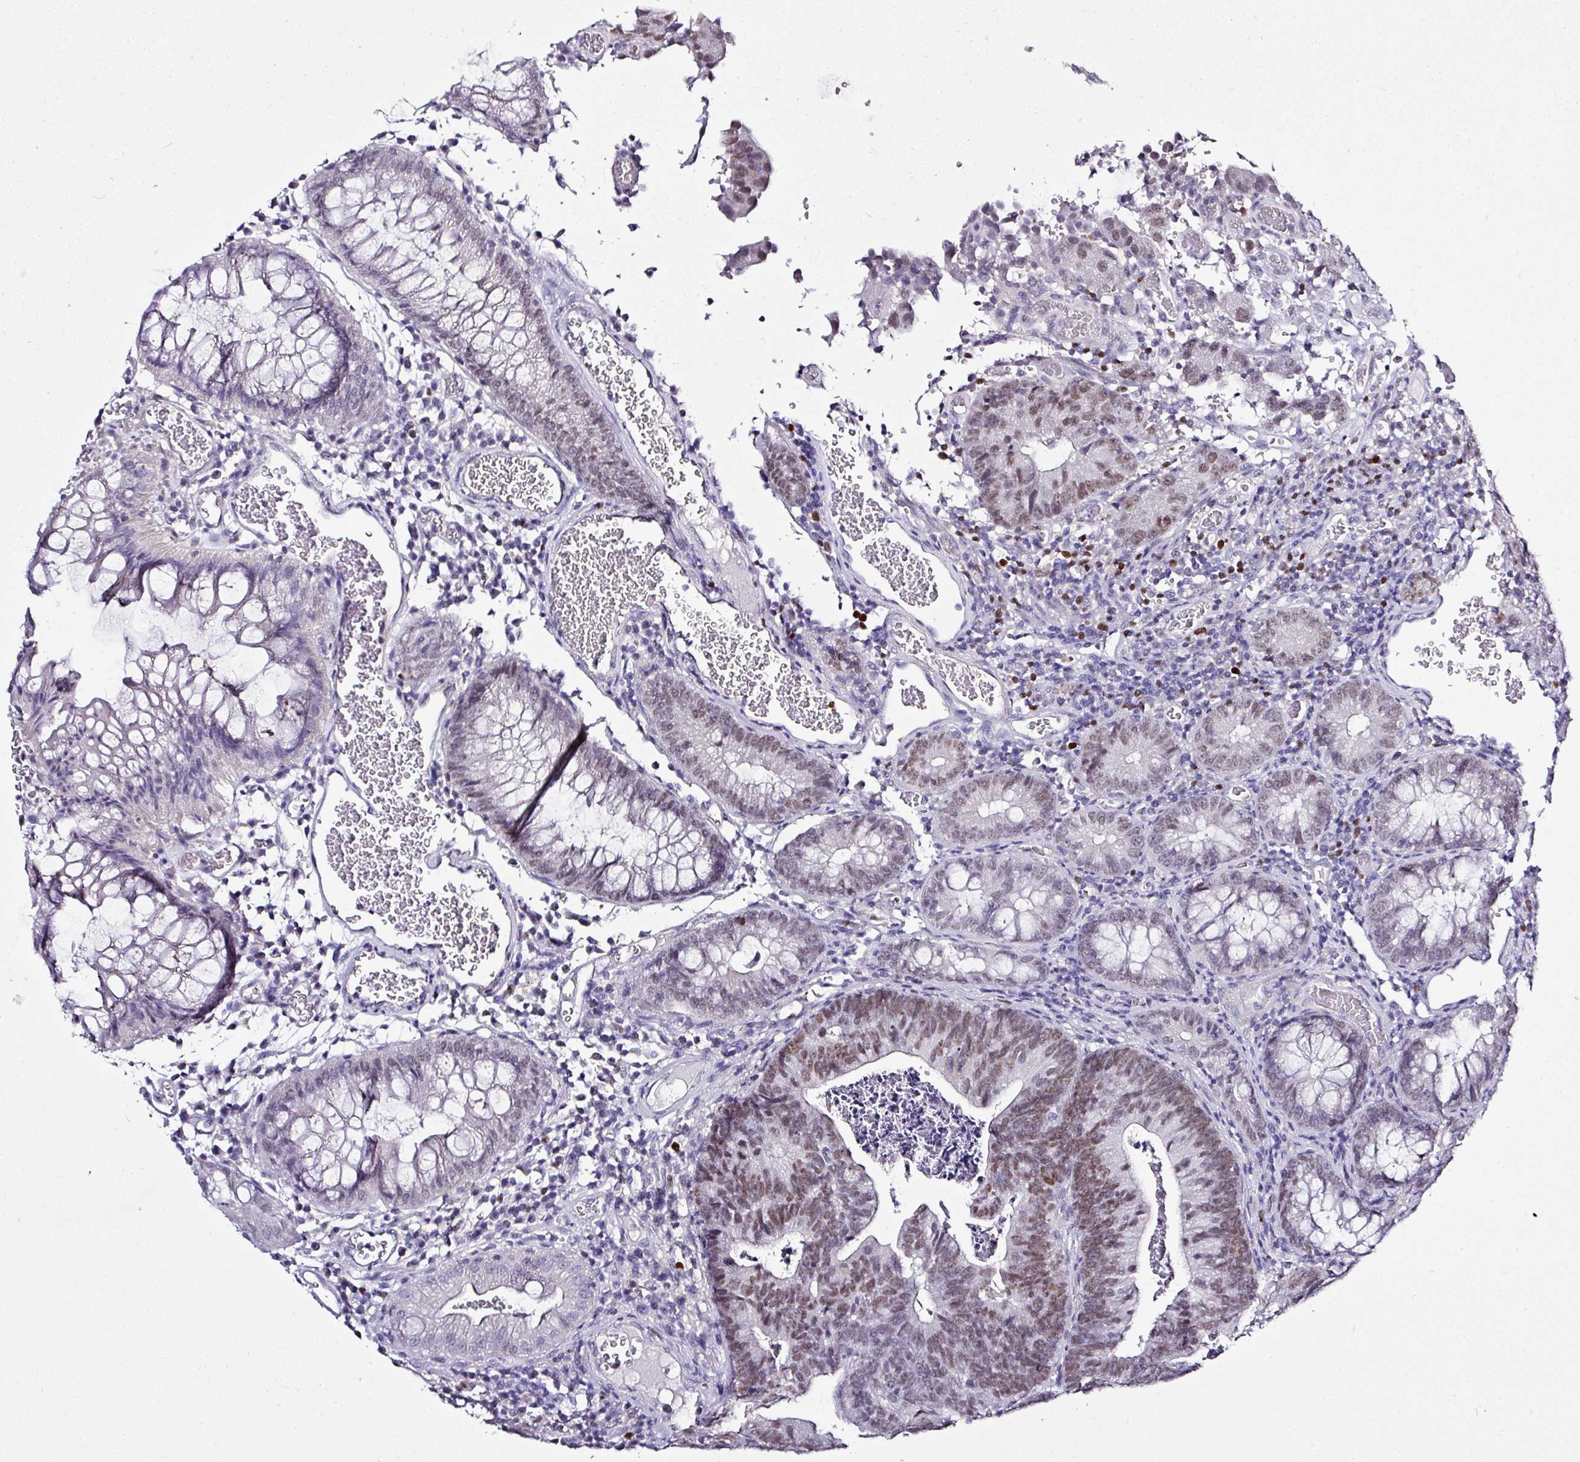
{"staining": {"intensity": "moderate", "quantity": "25%-75%", "location": "nuclear"}, "tissue": "colorectal cancer", "cell_type": "Tumor cells", "image_type": "cancer", "snomed": [{"axis": "morphology", "description": "Adenocarcinoma, NOS"}, {"axis": "topography", "description": "Colon"}], "caption": "Human colorectal cancer (adenocarcinoma) stained with a protein marker demonstrates moderate staining in tumor cells.", "gene": "BCL11A", "patient": {"sex": "female", "age": 57}}